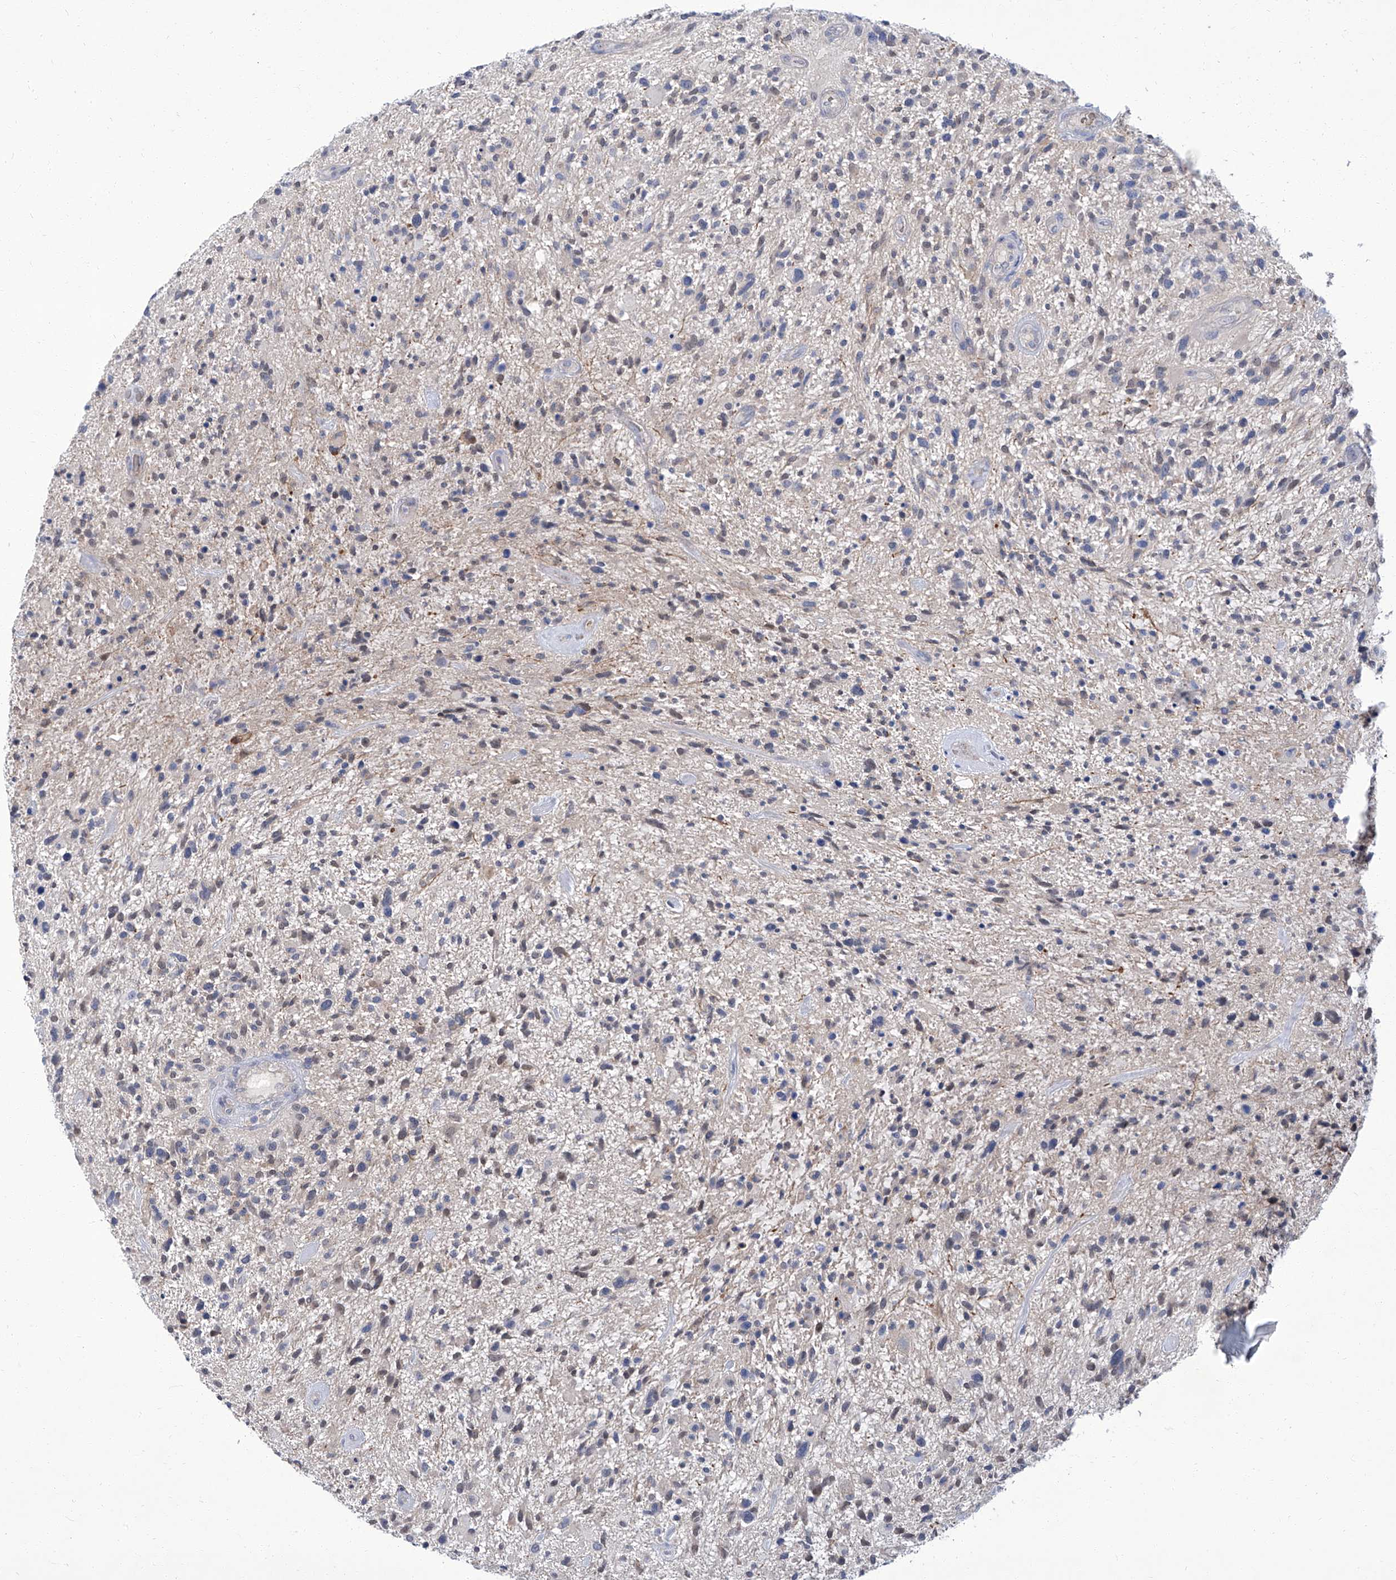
{"staining": {"intensity": "negative", "quantity": "none", "location": "none"}, "tissue": "glioma", "cell_type": "Tumor cells", "image_type": "cancer", "snomed": [{"axis": "morphology", "description": "Glioma, malignant, High grade"}, {"axis": "topography", "description": "Brain"}], "caption": "This image is of high-grade glioma (malignant) stained with immunohistochemistry to label a protein in brown with the nuclei are counter-stained blue. There is no expression in tumor cells.", "gene": "PARD3", "patient": {"sex": "male", "age": 47}}